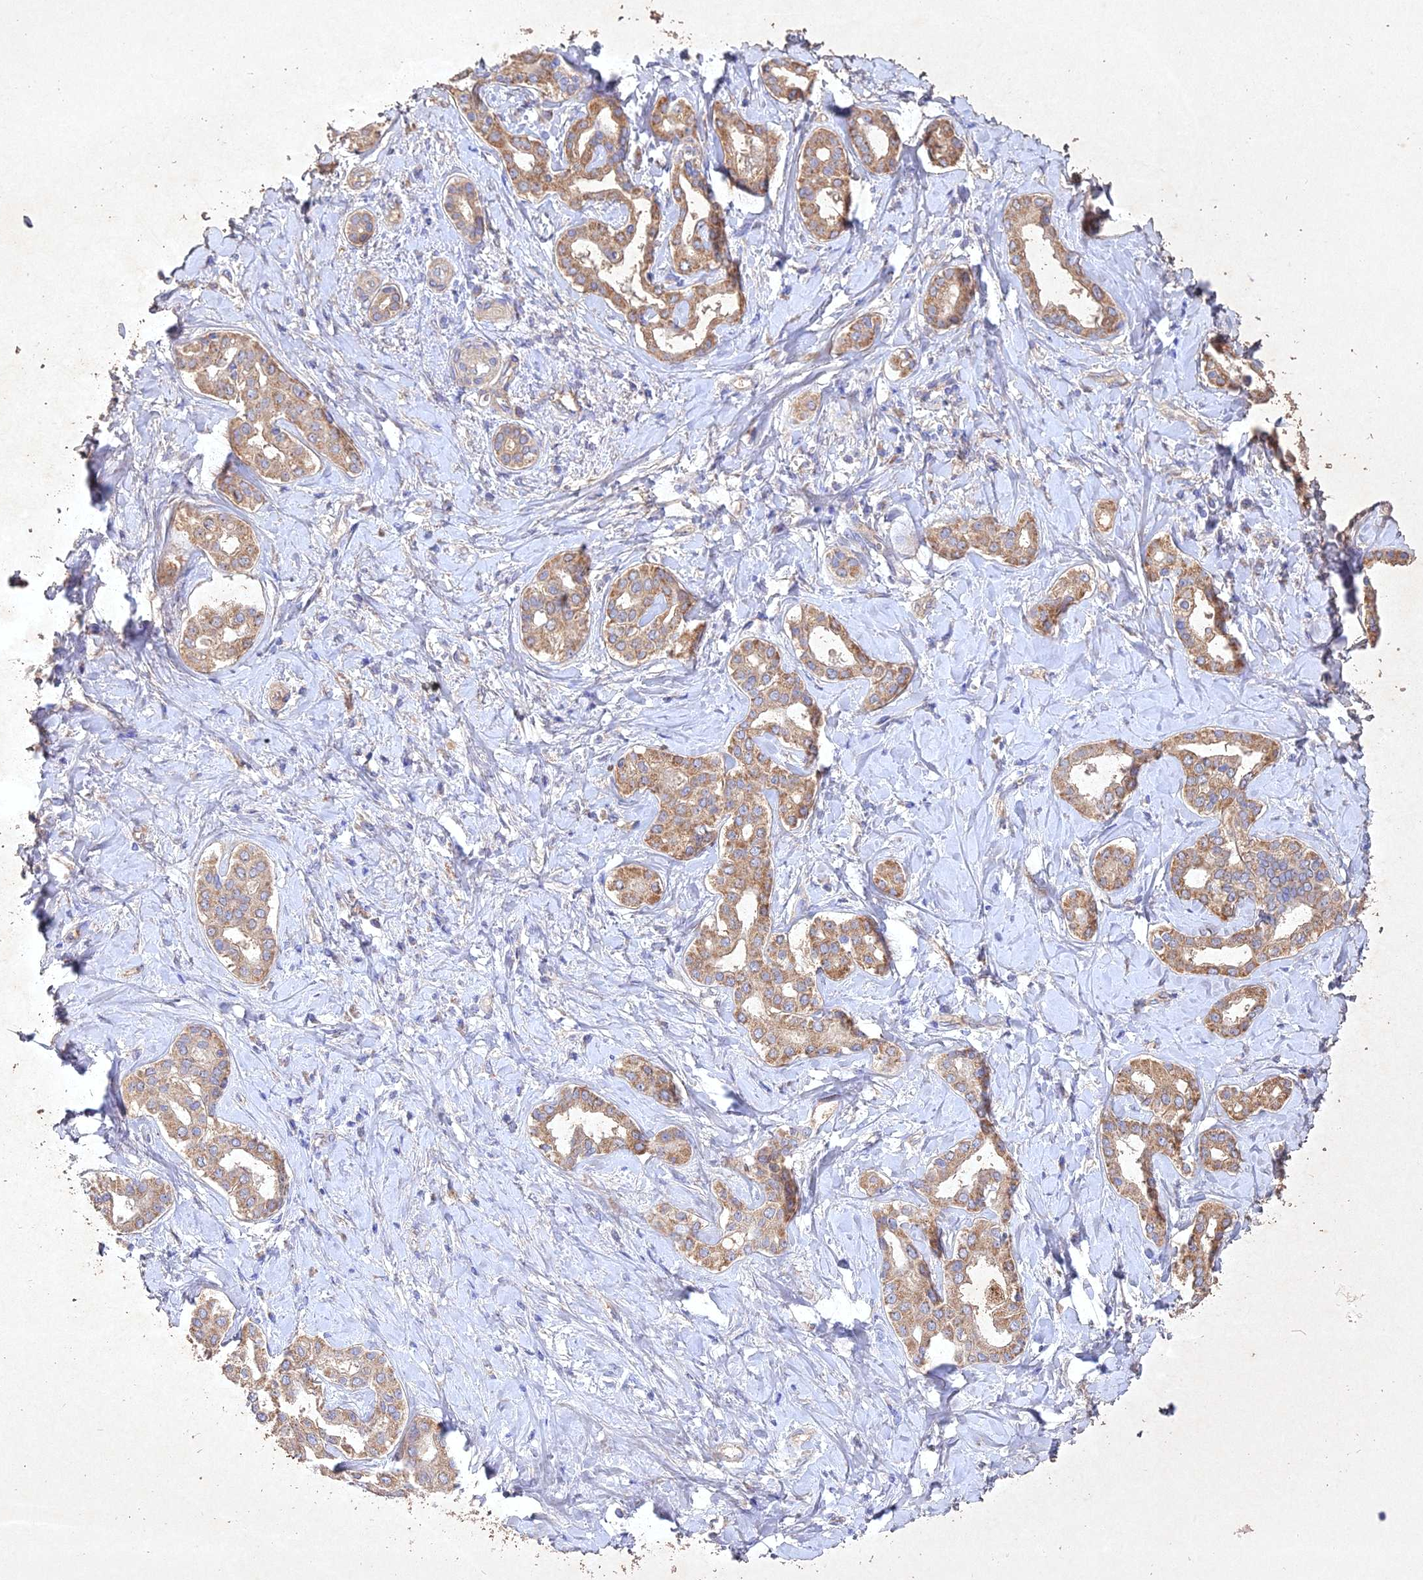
{"staining": {"intensity": "moderate", "quantity": ">75%", "location": "cytoplasmic/membranous"}, "tissue": "liver cancer", "cell_type": "Tumor cells", "image_type": "cancer", "snomed": [{"axis": "morphology", "description": "Cholangiocarcinoma"}, {"axis": "topography", "description": "Liver"}], "caption": "An IHC micrograph of tumor tissue is shown. Protein staining in brown highlights moderate cytoplasmic/membranous positivity in cholangiocarcinoma (liver) within tumor cells.", "gene": "NDUFV1", "patient": {"sex": "female", "age": 77}}